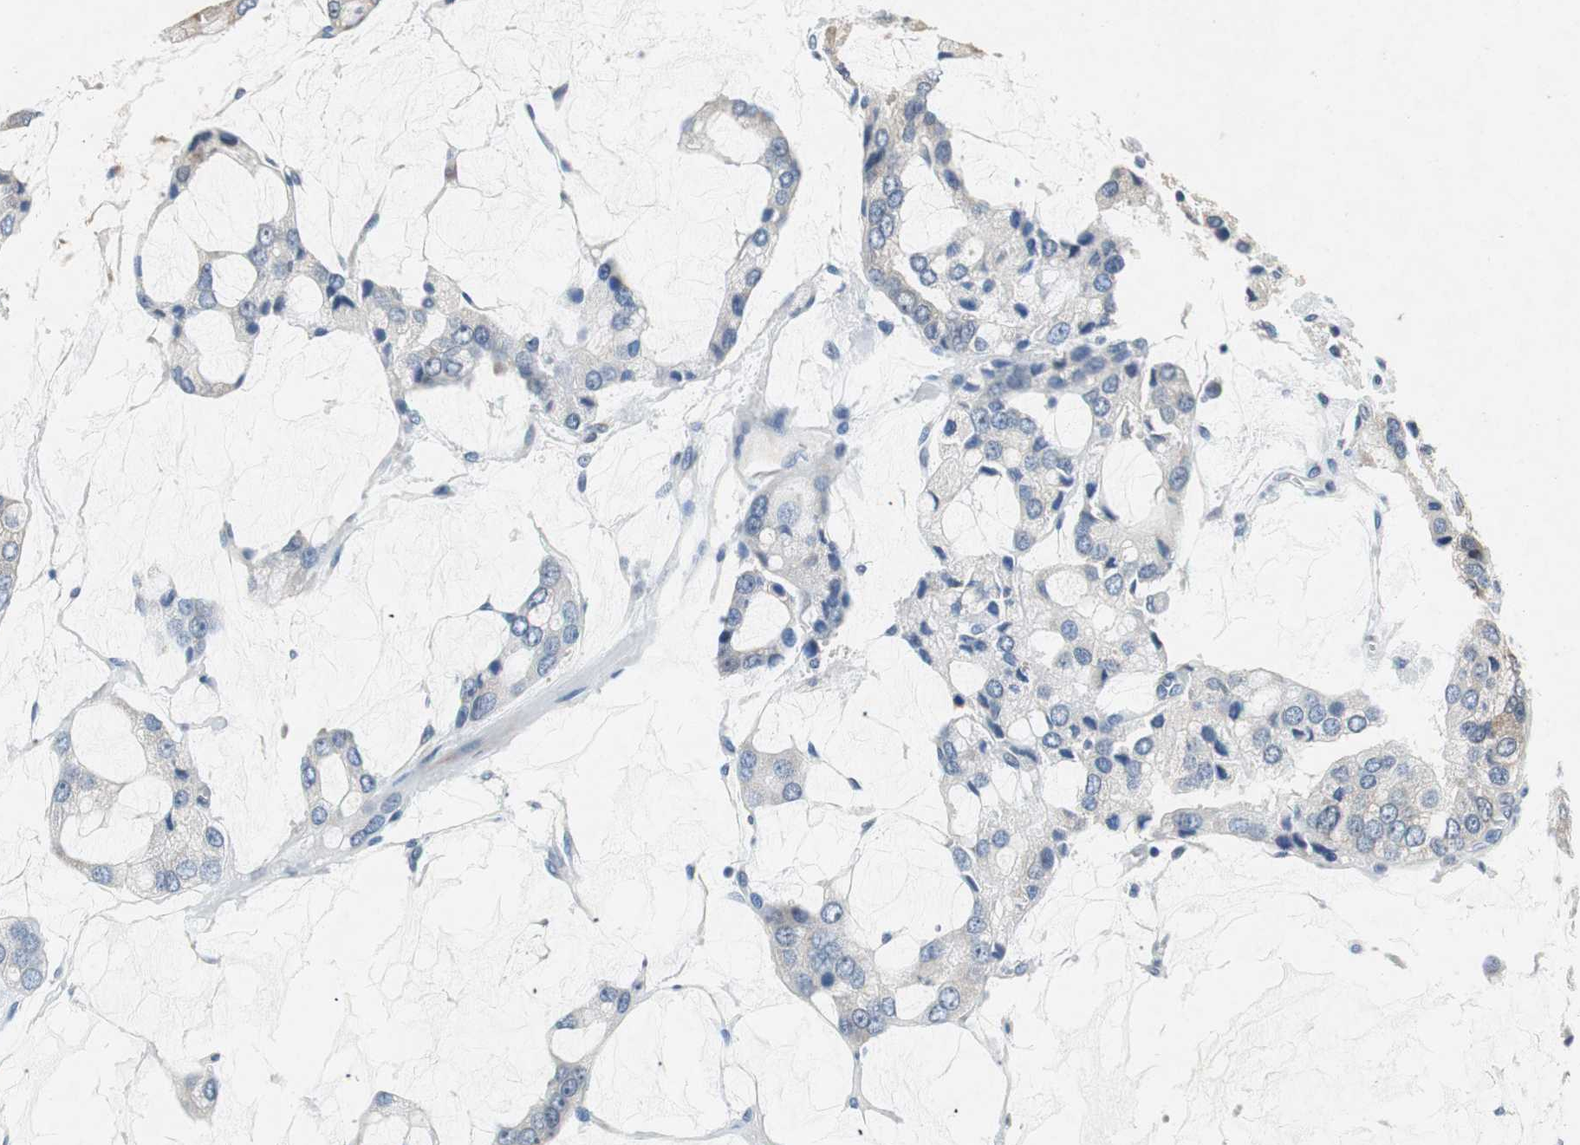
{"staining": {"intensity": "weak", "quantity": "<25%", "location": "cytoplasmic/membranous"}, "tissue": "prostate cancer", "cell_type": "Tumor cells", "image_type": "cancer", "snomed": [{"axis": "morphology", "description": "Adenocarcinoma, High grade"}, {"axis": "topography", "description": "Prostate"}], "caption": "Tumor cells show no significant expression in prostate cancer (high-grade adenocarcinoma).", "gene": "RPL35", "patient": {"sex": "male", "age": 67}}